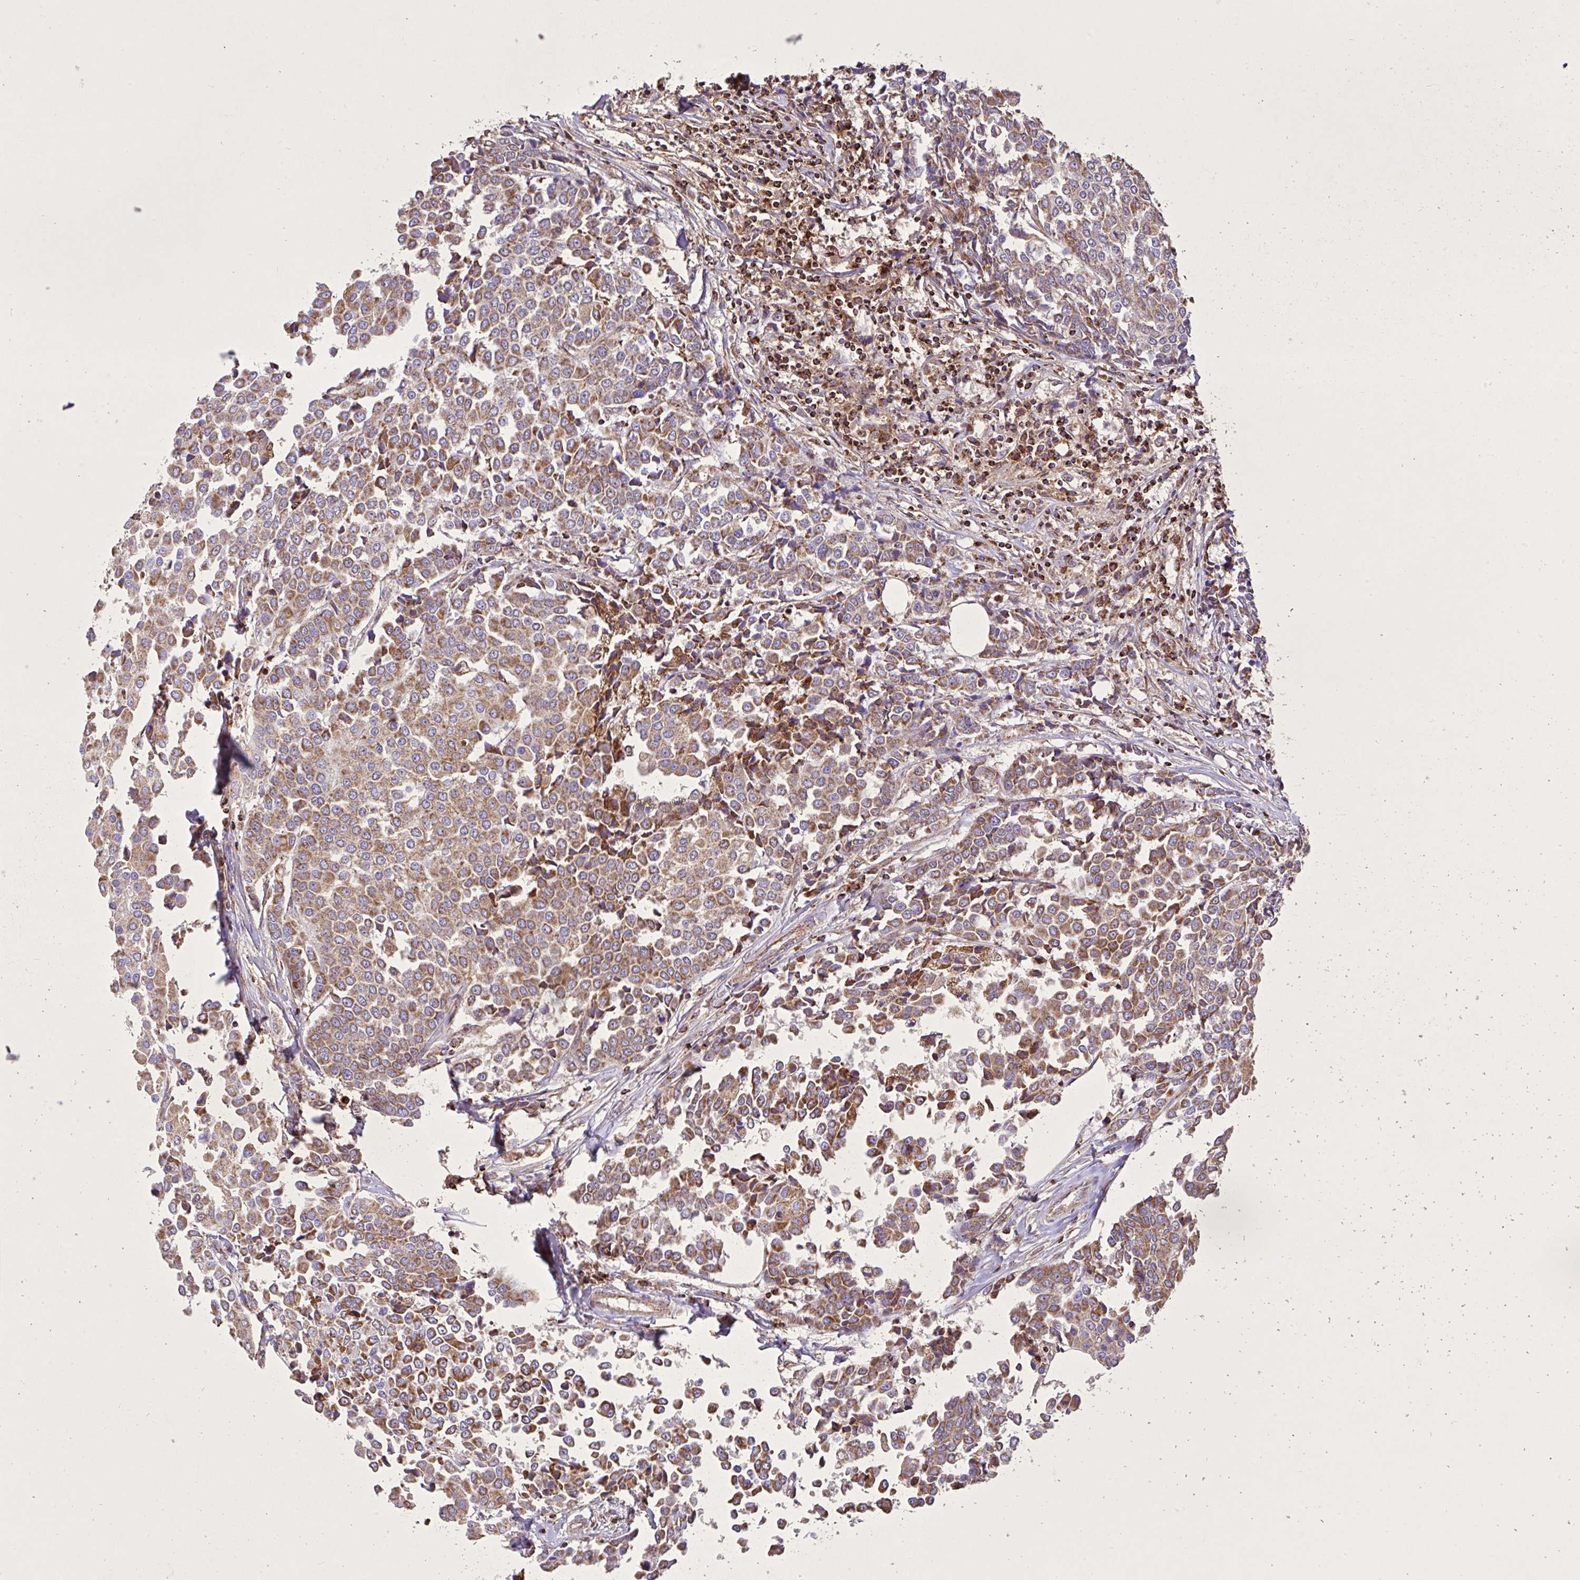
{"staining": {"intensity": "moderate", "quantity": ">75%", "location": "cytoplasmic/membranous"}, "tissue": "breast cancer", "cell_type": "Tumor cells", "image_type": "cancer", "snomed": [{"axis": "morphology", "description": "Duct carcinoma"}, {"axis": "topography", "description": "Breast"}], "caption": "Breast intraductal carcinoma stained with DAB IHC displays medium levels of moderate cytoplasmic/membranous staining in approximately >75% of tumor cells. (IHC, brightfield microscopy, high magnification).", "gene": "AGK", "patient": {"sex": "female", "age": 80}}